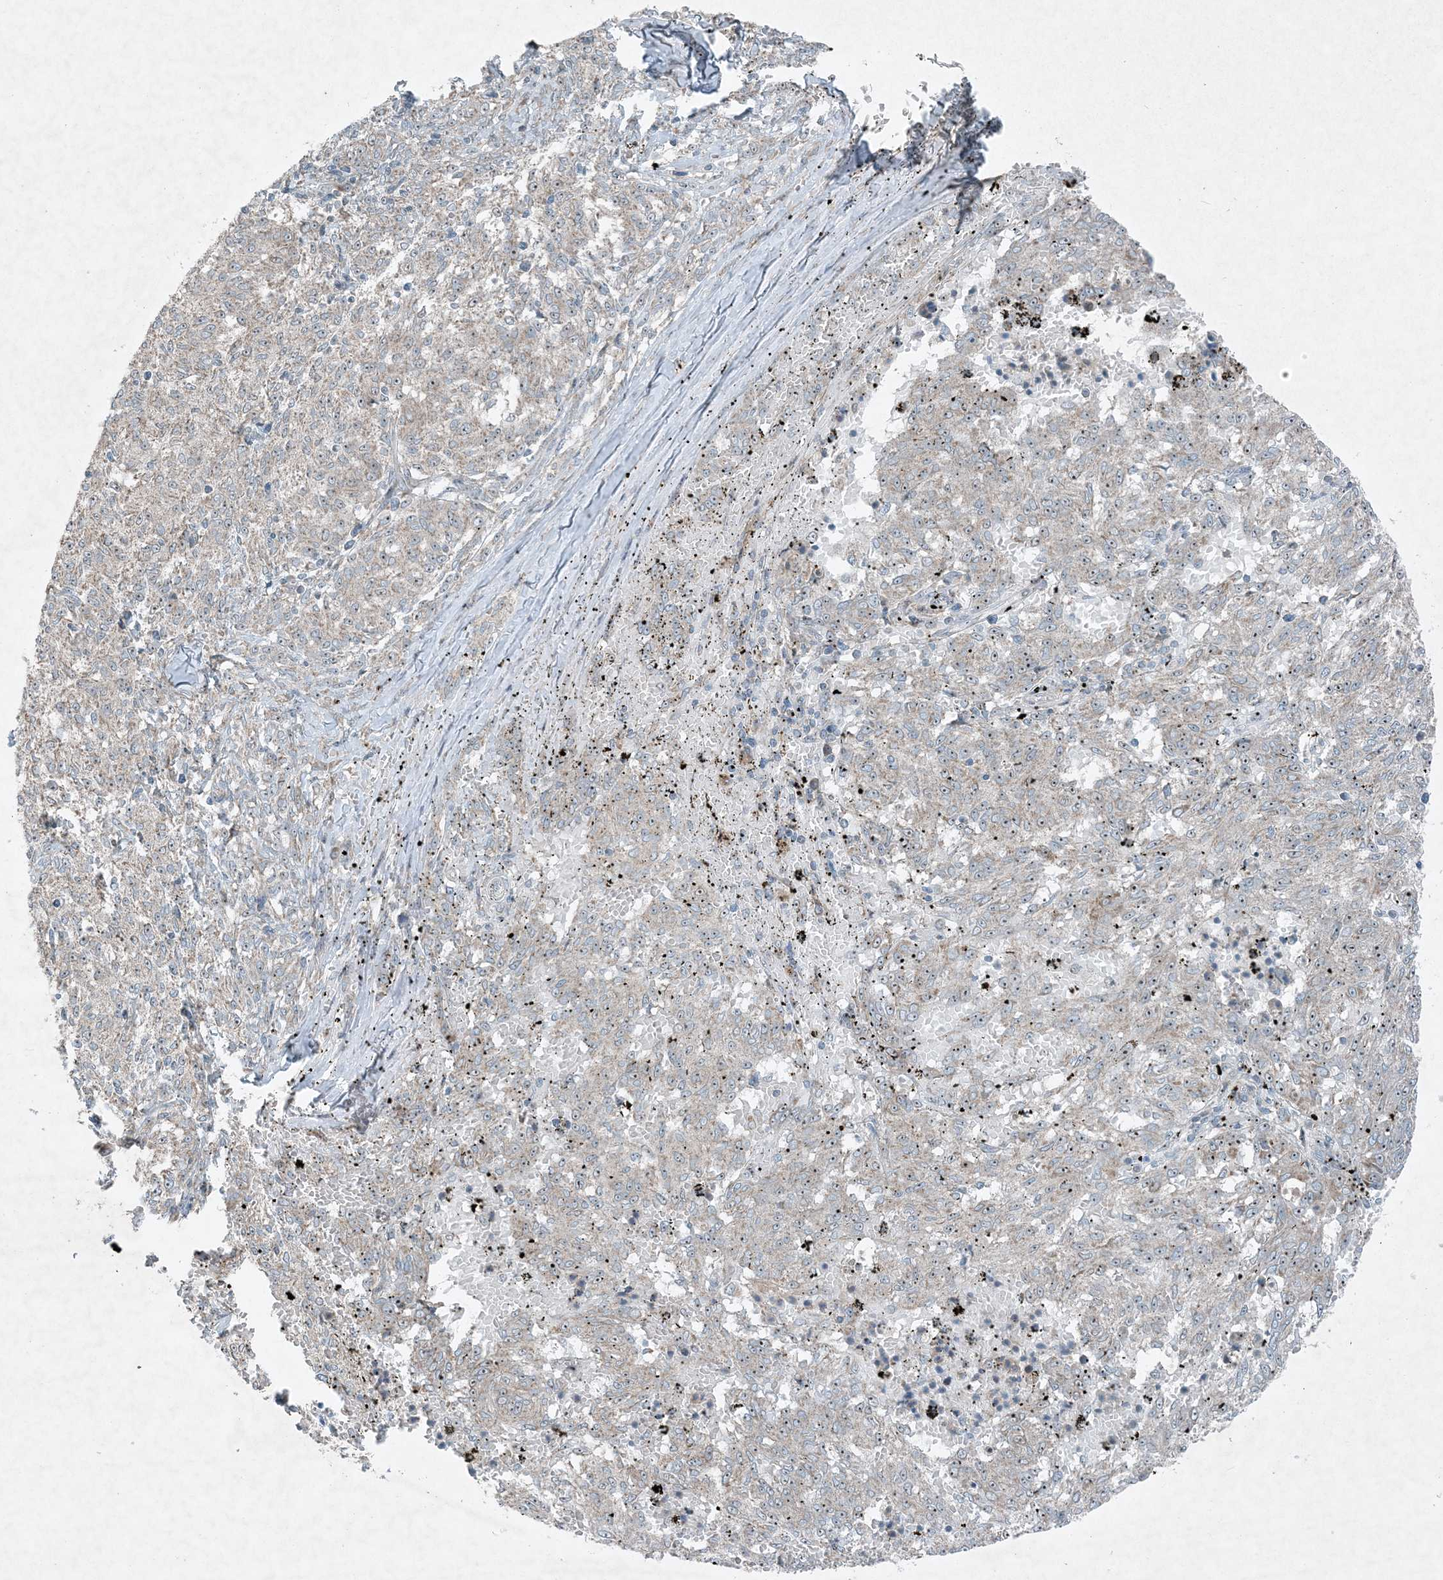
{"staining": {"intensity": "weak", "quantity": "25%-75%", "location": "nuclear"}, "tissue": "melanoma", "cell_type": "Tumor cells", "image_type": "cancer", "snomed": [{"axis": "morphology", "description": "Malignant melanoma, NOS"}, {"axis": "topography", "description": "Skin"}], "caption": "This image displays immunohistochemistry (IHC) staining of human melanoma, with low weak nuclear staining in about 25%-75% of tumor cells.", "gene": "MITD1", "patient": {"sex": "female", "age": 72}}